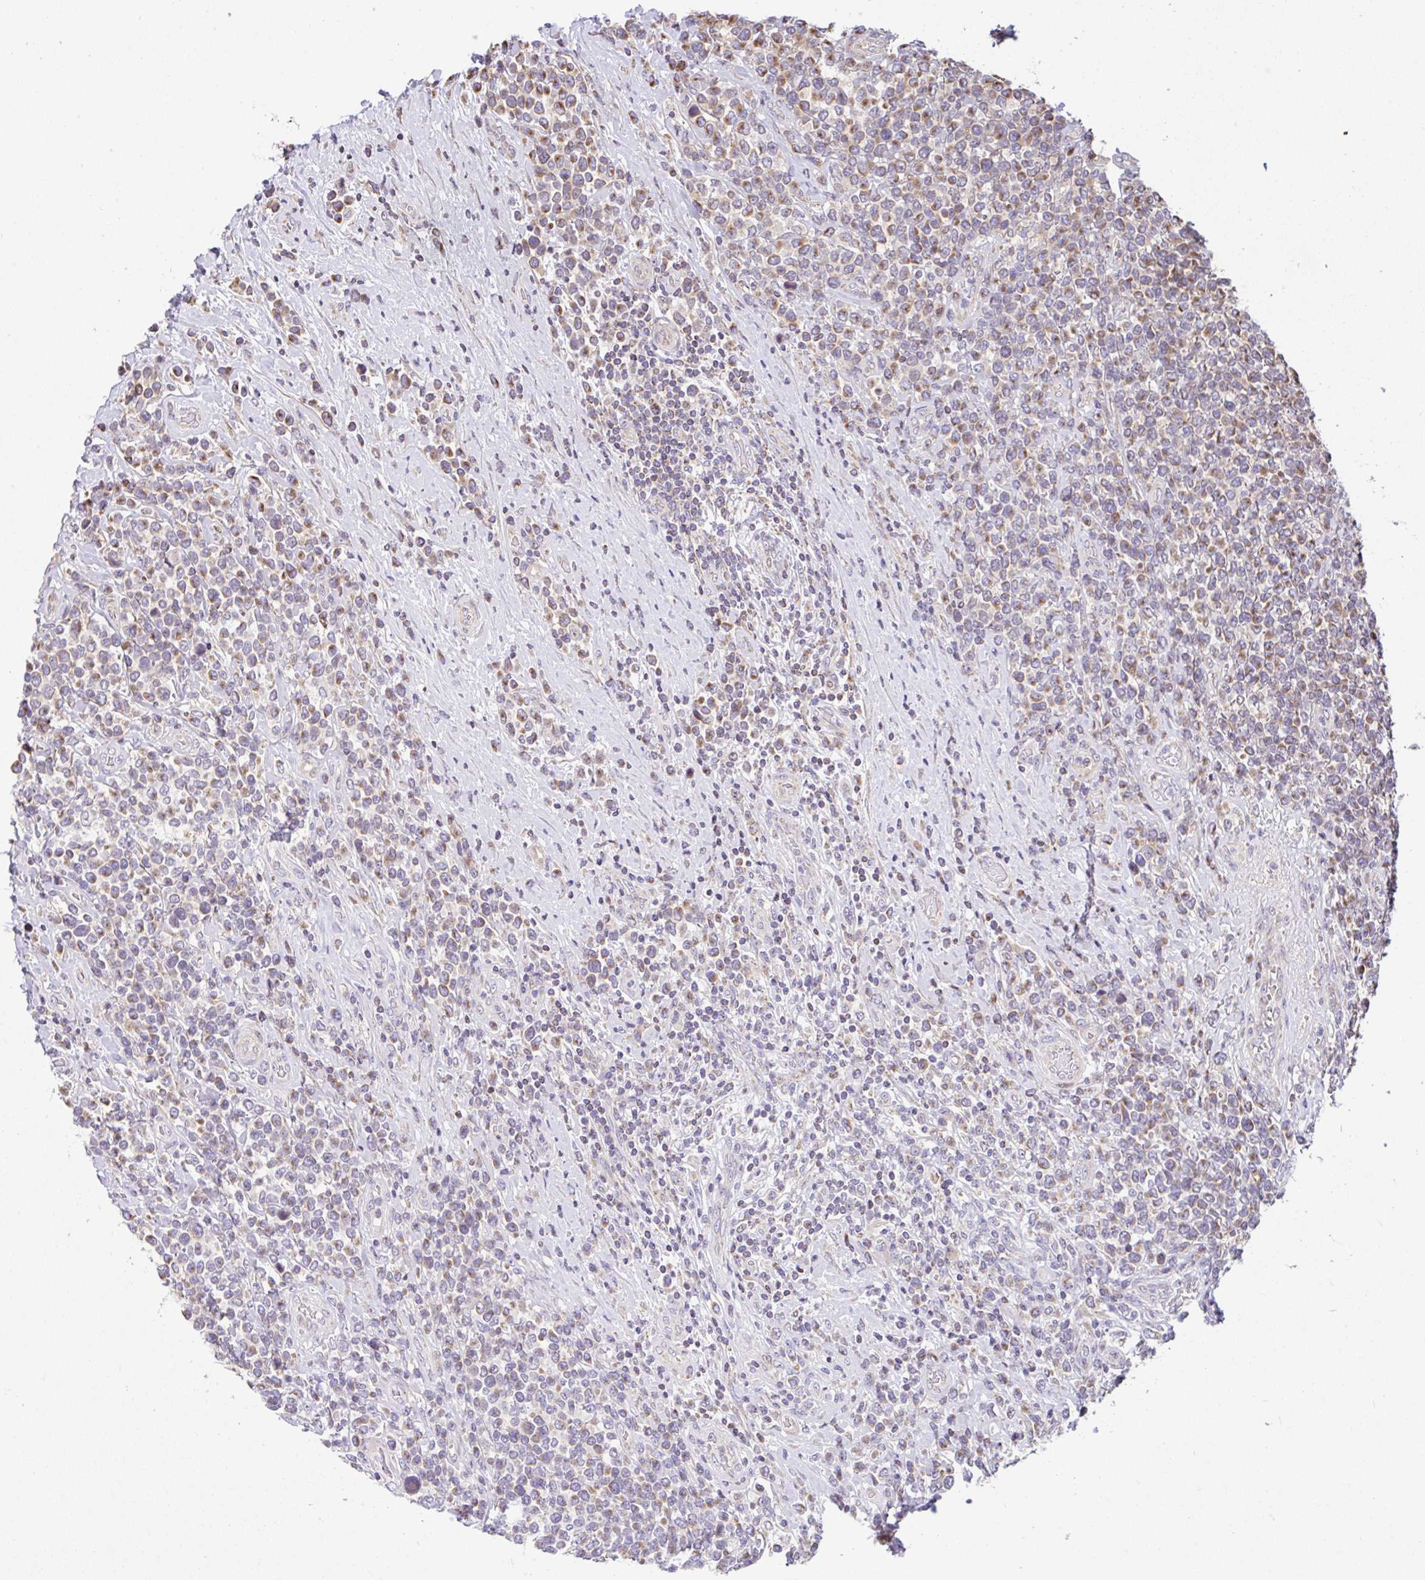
{"staining": {"intensity": "moderate", "quantity": "25%-75%", "location": "cytoplasmic/membranous"}, "tissue": "lymphoma", "cell_type": "Tumor cells", "image_type": "cancer", "snomed": [{"axis": "morphology", "description": "Malignant lymphoma, non-Hodgkin's type, High grade"}, {"axis": "topography", "description": "Soft tissue"}], "caption": "Immunohistochemical staining of lymphoma displays medium levels of moderate cytoplasmic/membranous expression in approximately 25%-75% of tumor cells. The protein of interest is stained brown, and the nuclei are stained in blue (DAB (3,3'-diaminobenzidine) IHC with brightfield microscopy, high magnification).", "gene": "FIGNL1", "patient": {"sex": "female", "age": 56}}